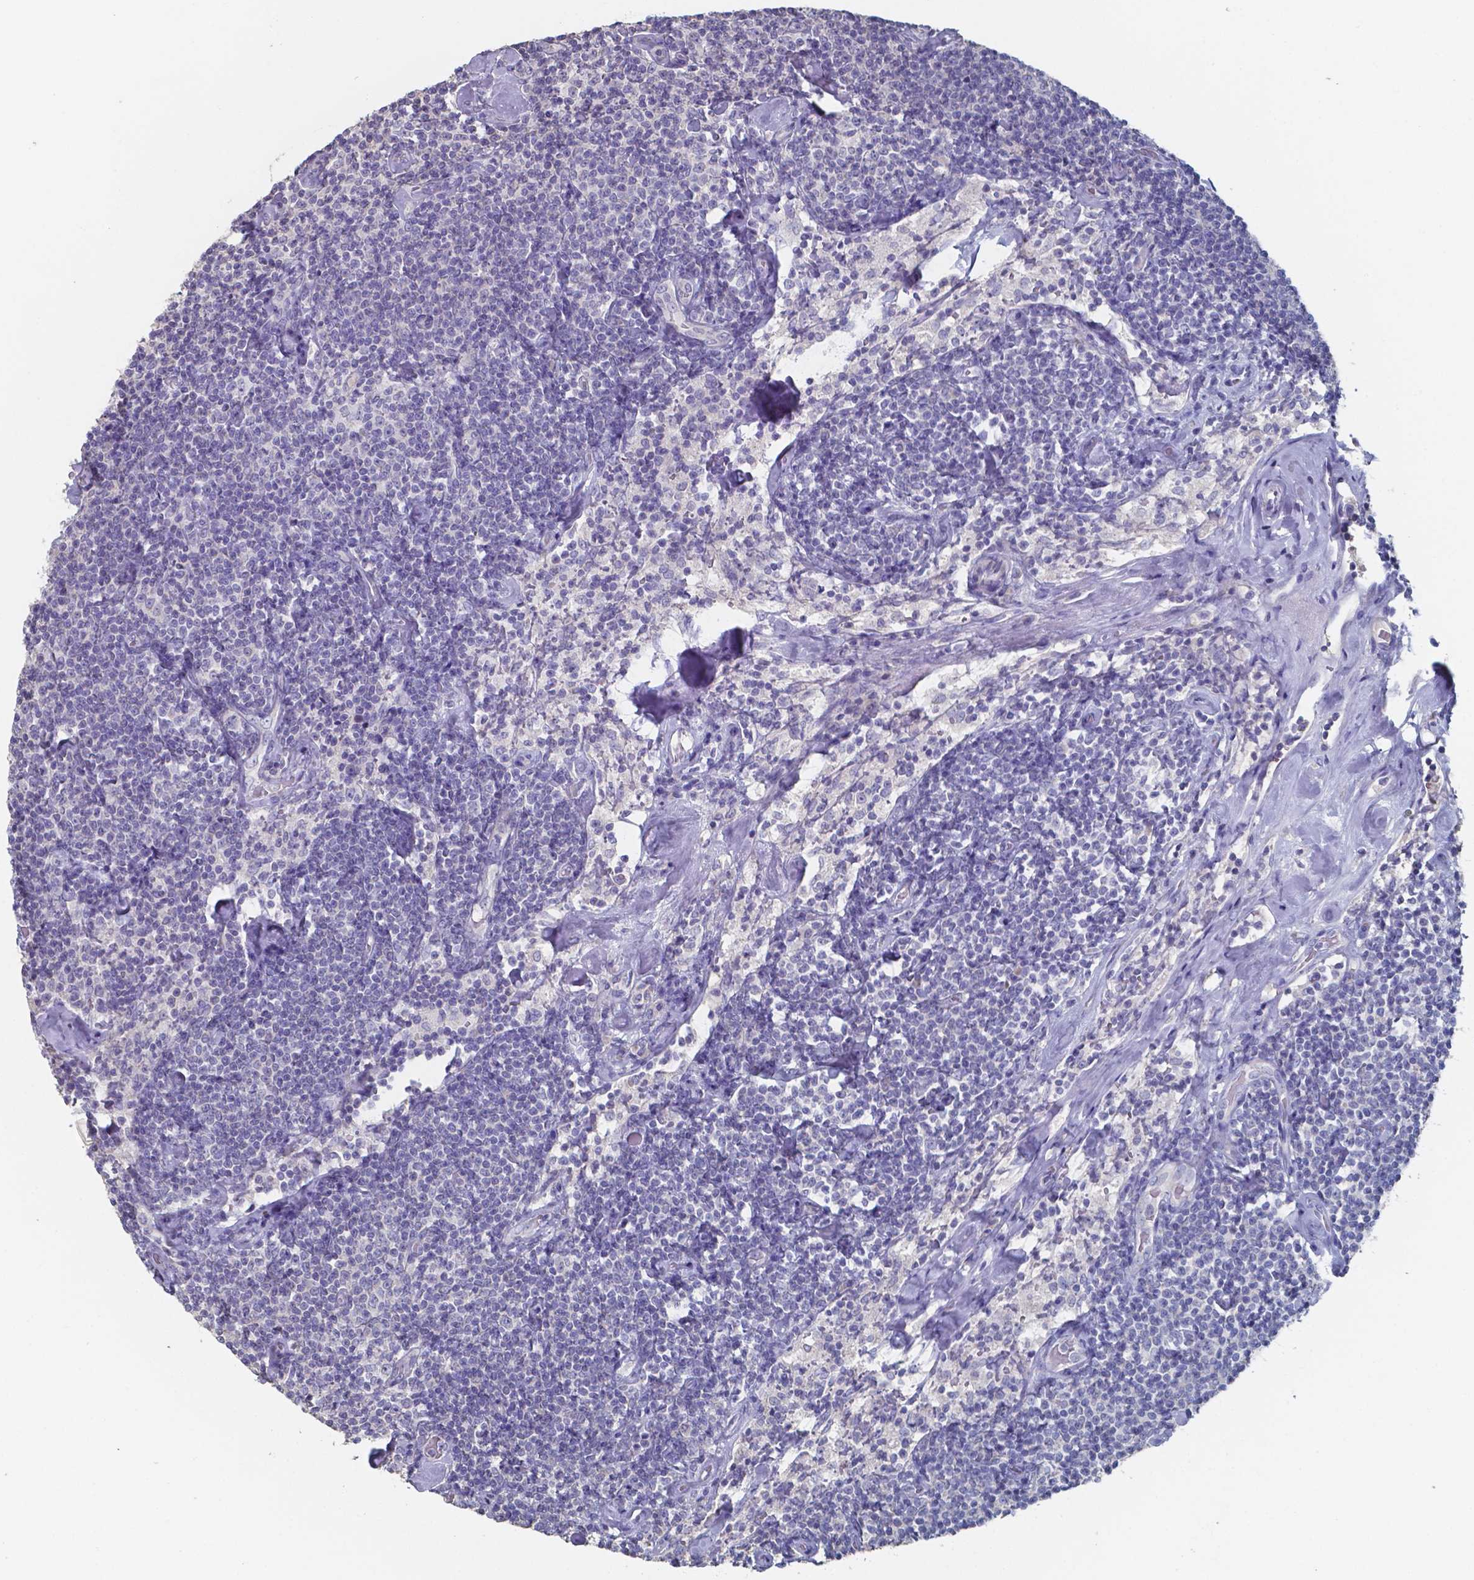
{"staining": {"intensity": "negative", "quantity": "none", "location": "none"}, "tissue": "lymphoma", "cell_type": "Tumor cells", "image_type": "cancer", "snomed": [{"axis": "morphology", "description": "Malignant lymphoma, non-Hodgkin's type, Low grade"}, {"axis": "topography", "description": "Lymph node"}], "caption": "This is an IHC photomicrograph of malignant lymphoma, non-Hodgkin's type (low-grade). There is no positivity in tumor cells.", "gene": "FOXJ1", "patient": {"sex": "male", "age": 81}}